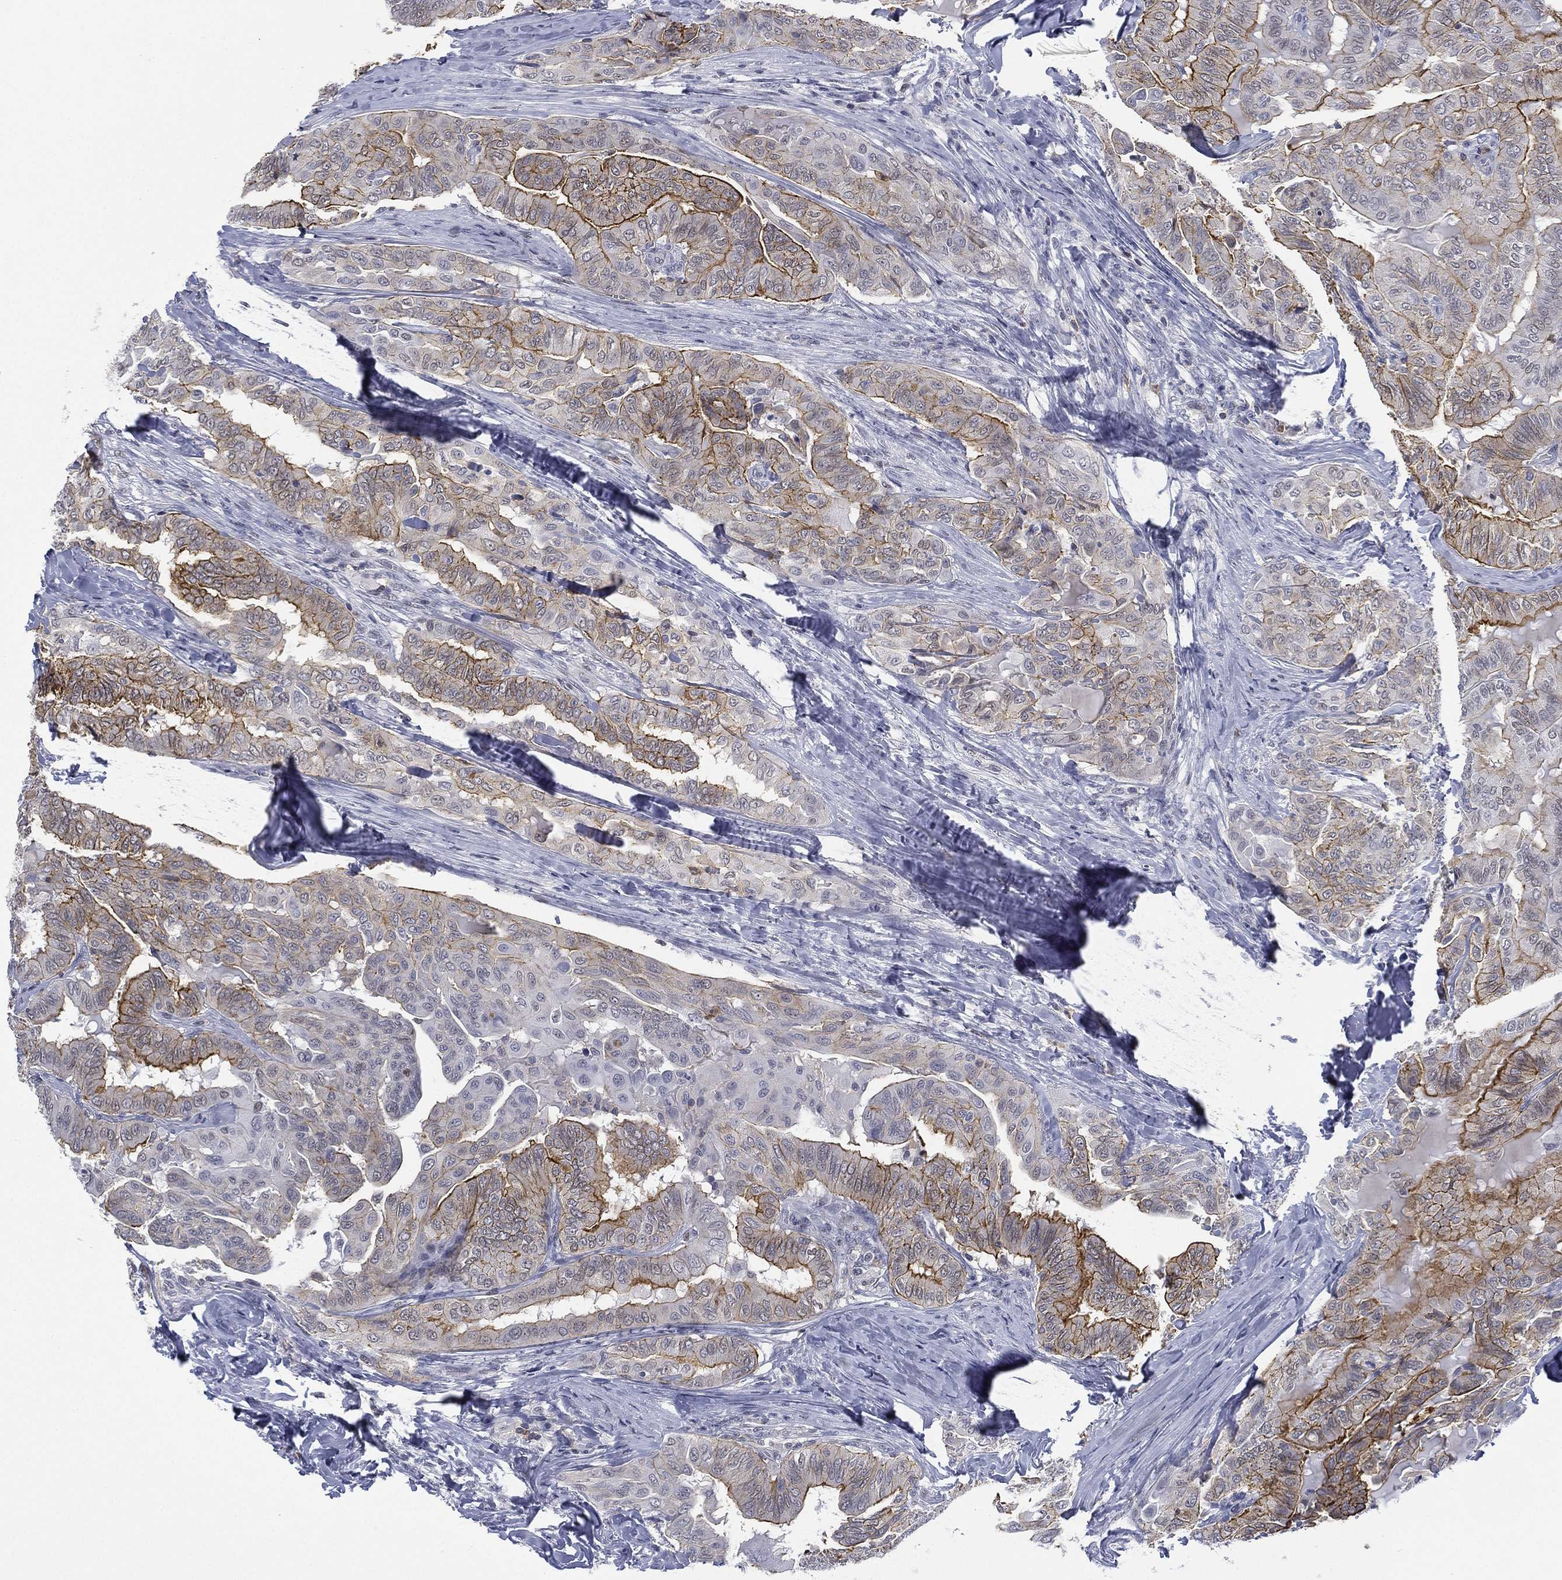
{"staining": {"intensity": "strong", "quantity": "25%-75%", "location": "cytoplasmic/membranous"}, "tissue": "thyroid cancer", "cell_type": "Tumor cells", "image_type": "cancer", "snomed": [{"axis": "morphology", "description": "Papillary adenocarcinoma, NOS"}, {"axis": "topography", "description": "Thyroid gland"}], "caption": "Tumor cells demonstrate high levels of strong cytoplasmic/membranous expression in approximately 25%-75% of cells in papillary adenocarcinoma (thyroid).", "gene": "ZNF711", "patient": {"sex": "female", "age": 68}}